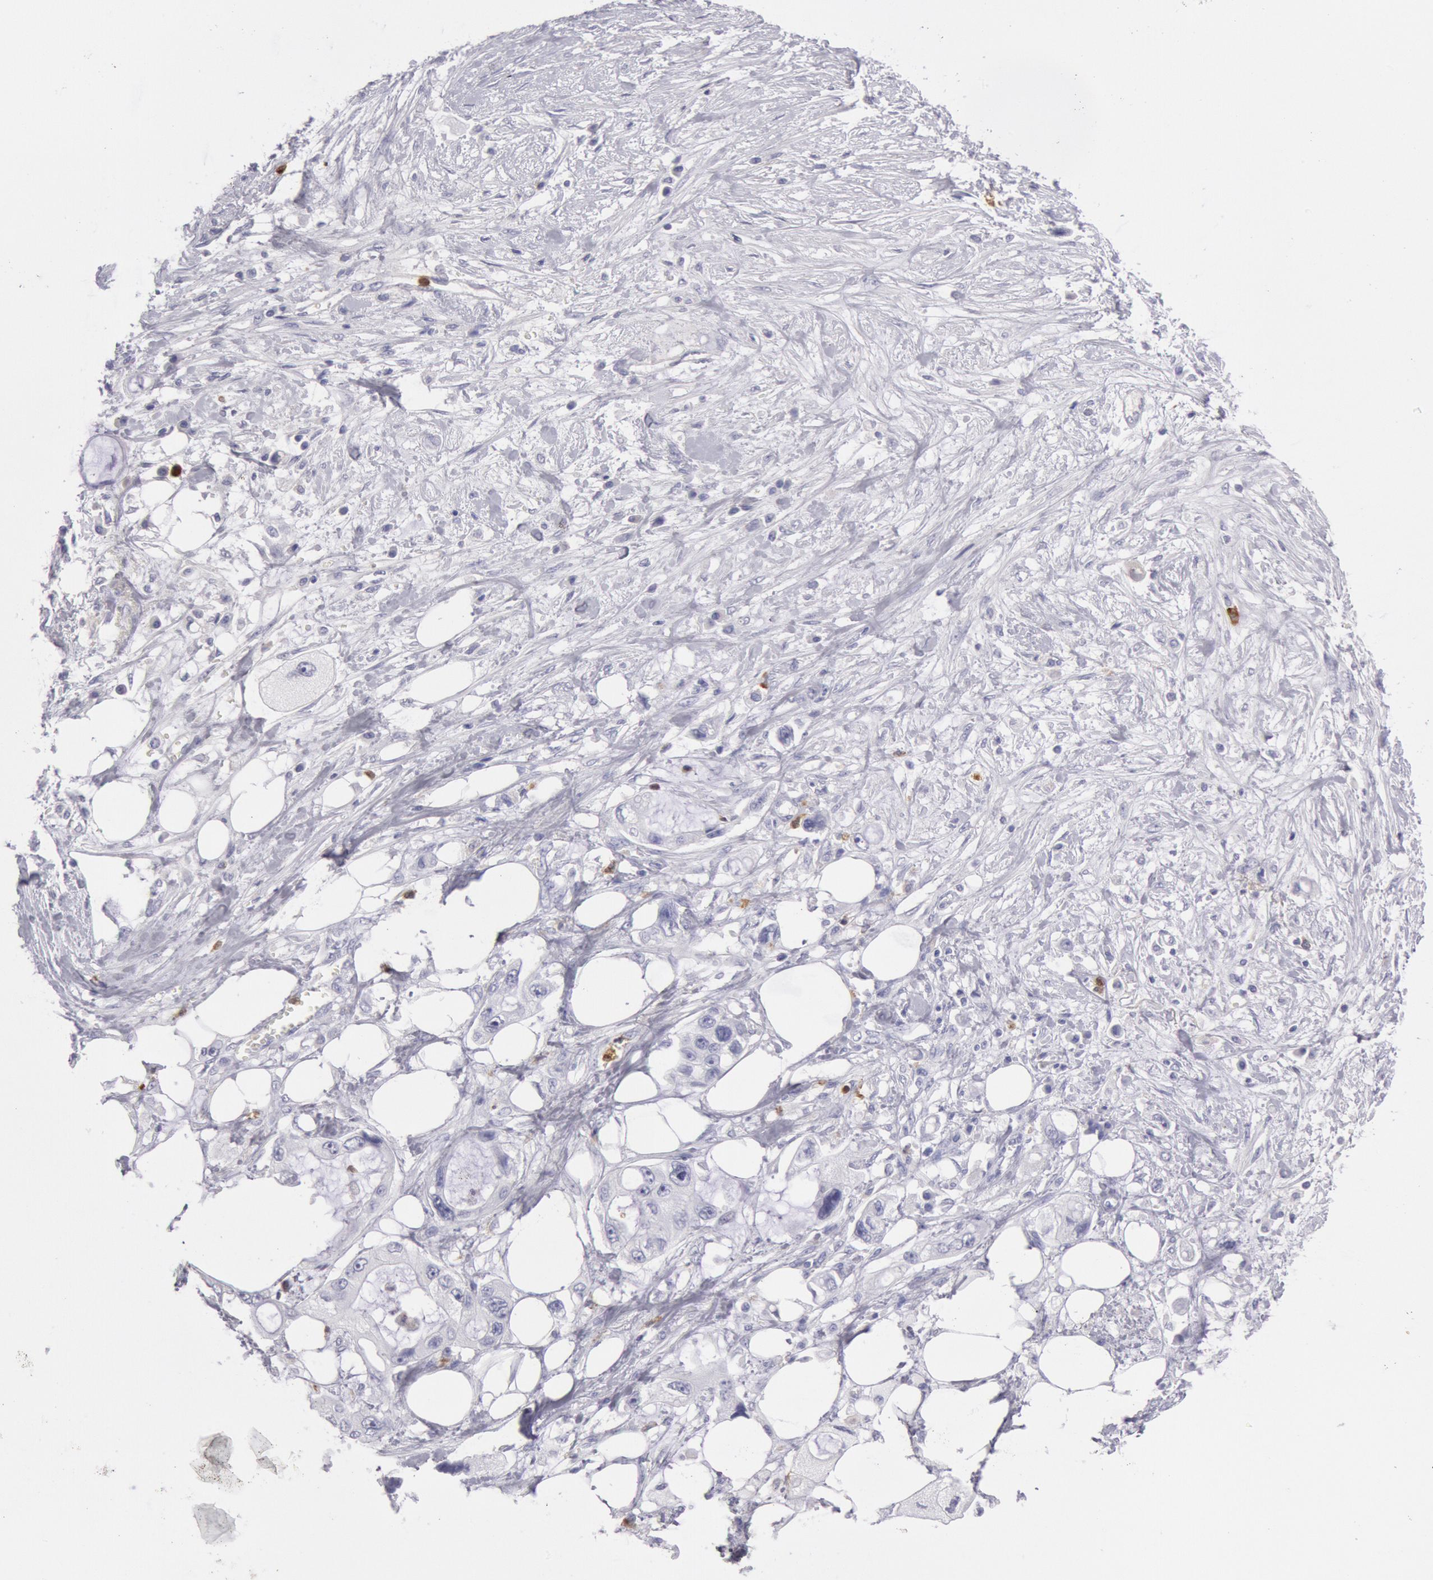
{"staining": {"intensity": "negative", "quantity": "none", "location": "none"}, "tissue": "pancreatic cancer", "cell_type": "Tumor cells", "image_type": "cancer", "snomed": [{"axis": "morphology", "description": "Adenocarcinoma, NOS"}, {"axis": "topography", "description": "Pancreas"}, {"axis": "topography", "description": "Stomach, upper"}], "caption": "The micrograph demonstrates no significant expression in tumor cells of pancreatic cancer (adenocarcinoma).", "gene": "FCN1", "patient": {"sex": "male", "age": 77}}